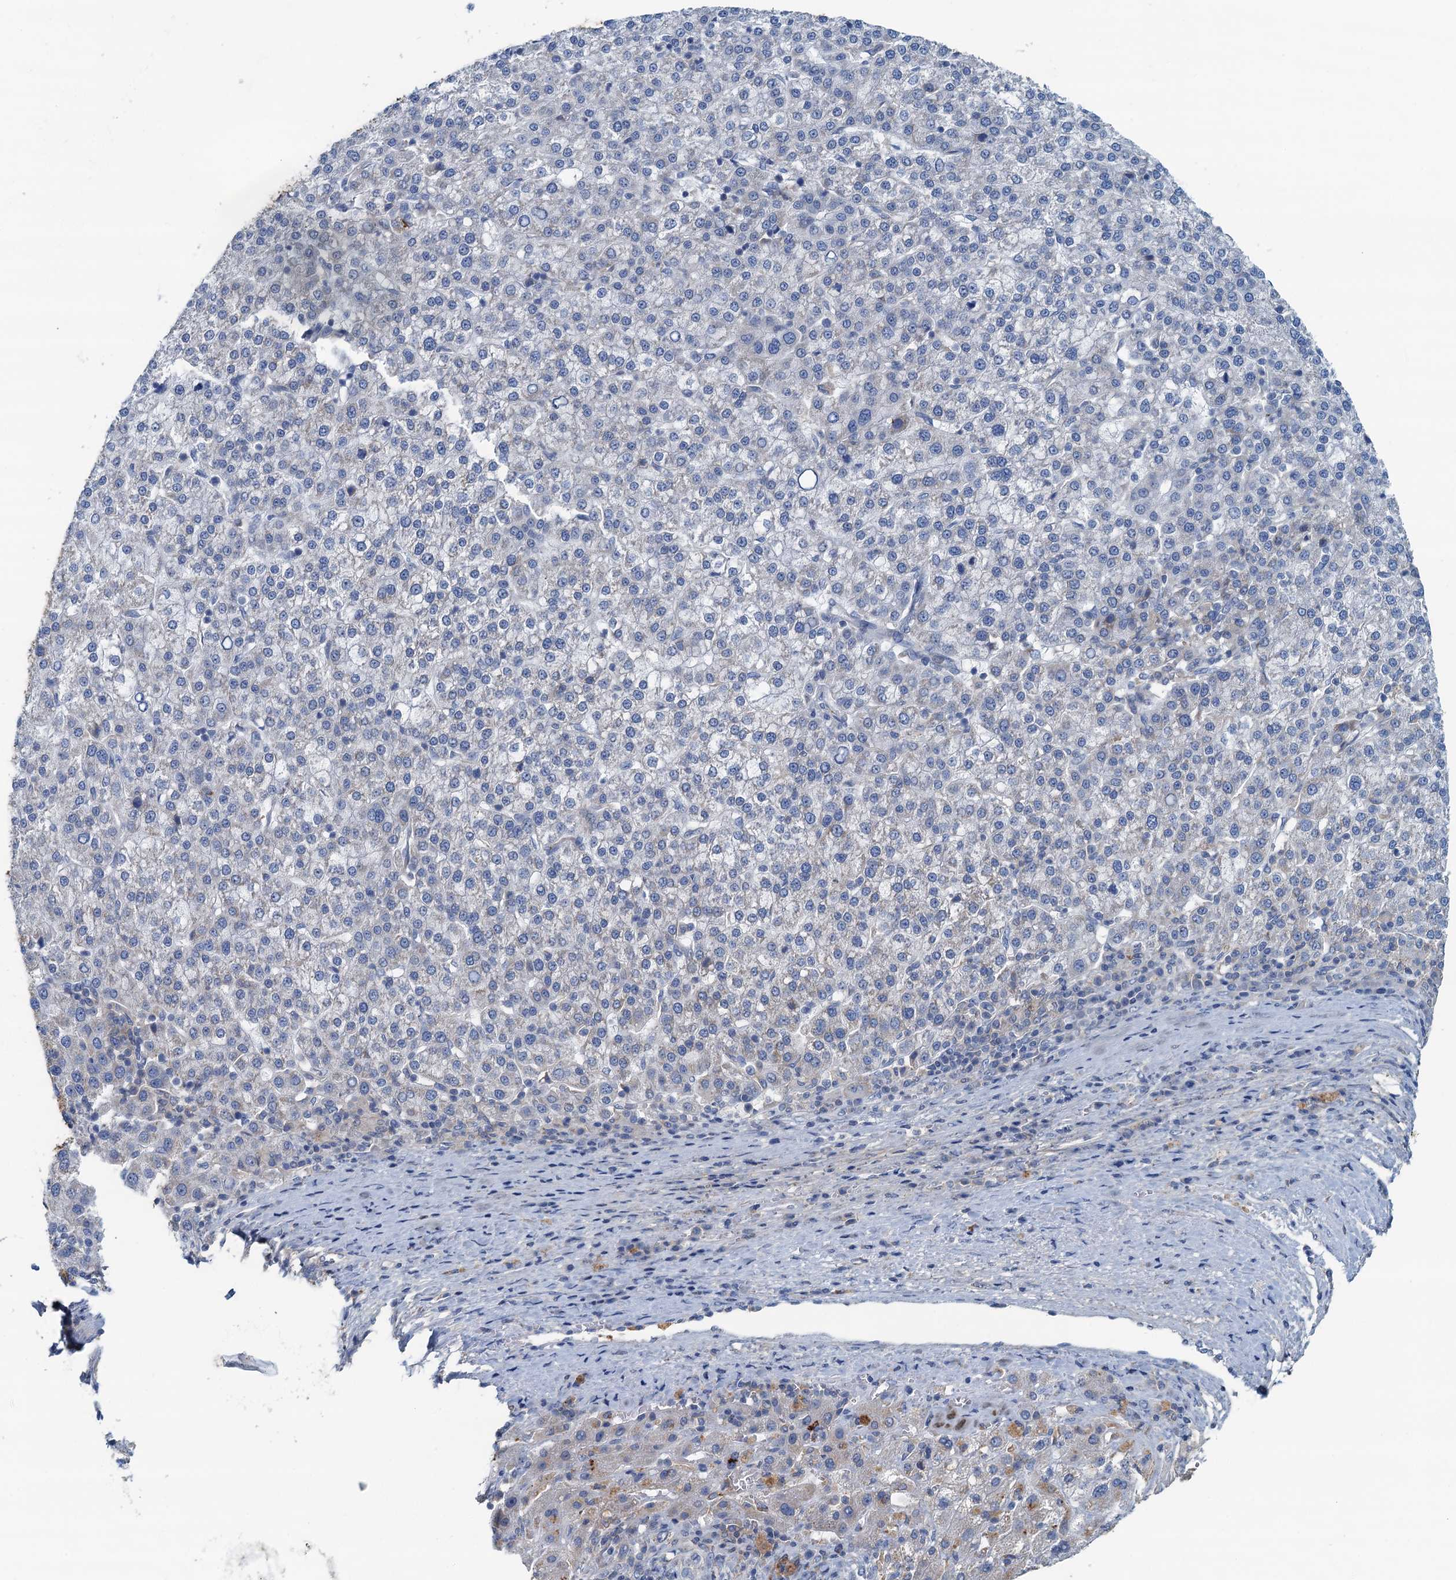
{"staining": {"intensity": "negative", "quantity": "none", "location": "none"}, "tissue": "liver cancer", "cell_type": "Tumor cells", "image_type": "cancer", "snomed": [{"axis": "morphology", "description": "Carcinoma, Hepatocellular, NOS"}, {"axis": "topography", "description": "Liver"}], "caption": "Liver cancer (hepatocellular carcinoma) stained for a protein using IHC demonstrates no staining tumor cells.", "gene": "THAP10", "patient": {"sex": "female", "age": 58}}